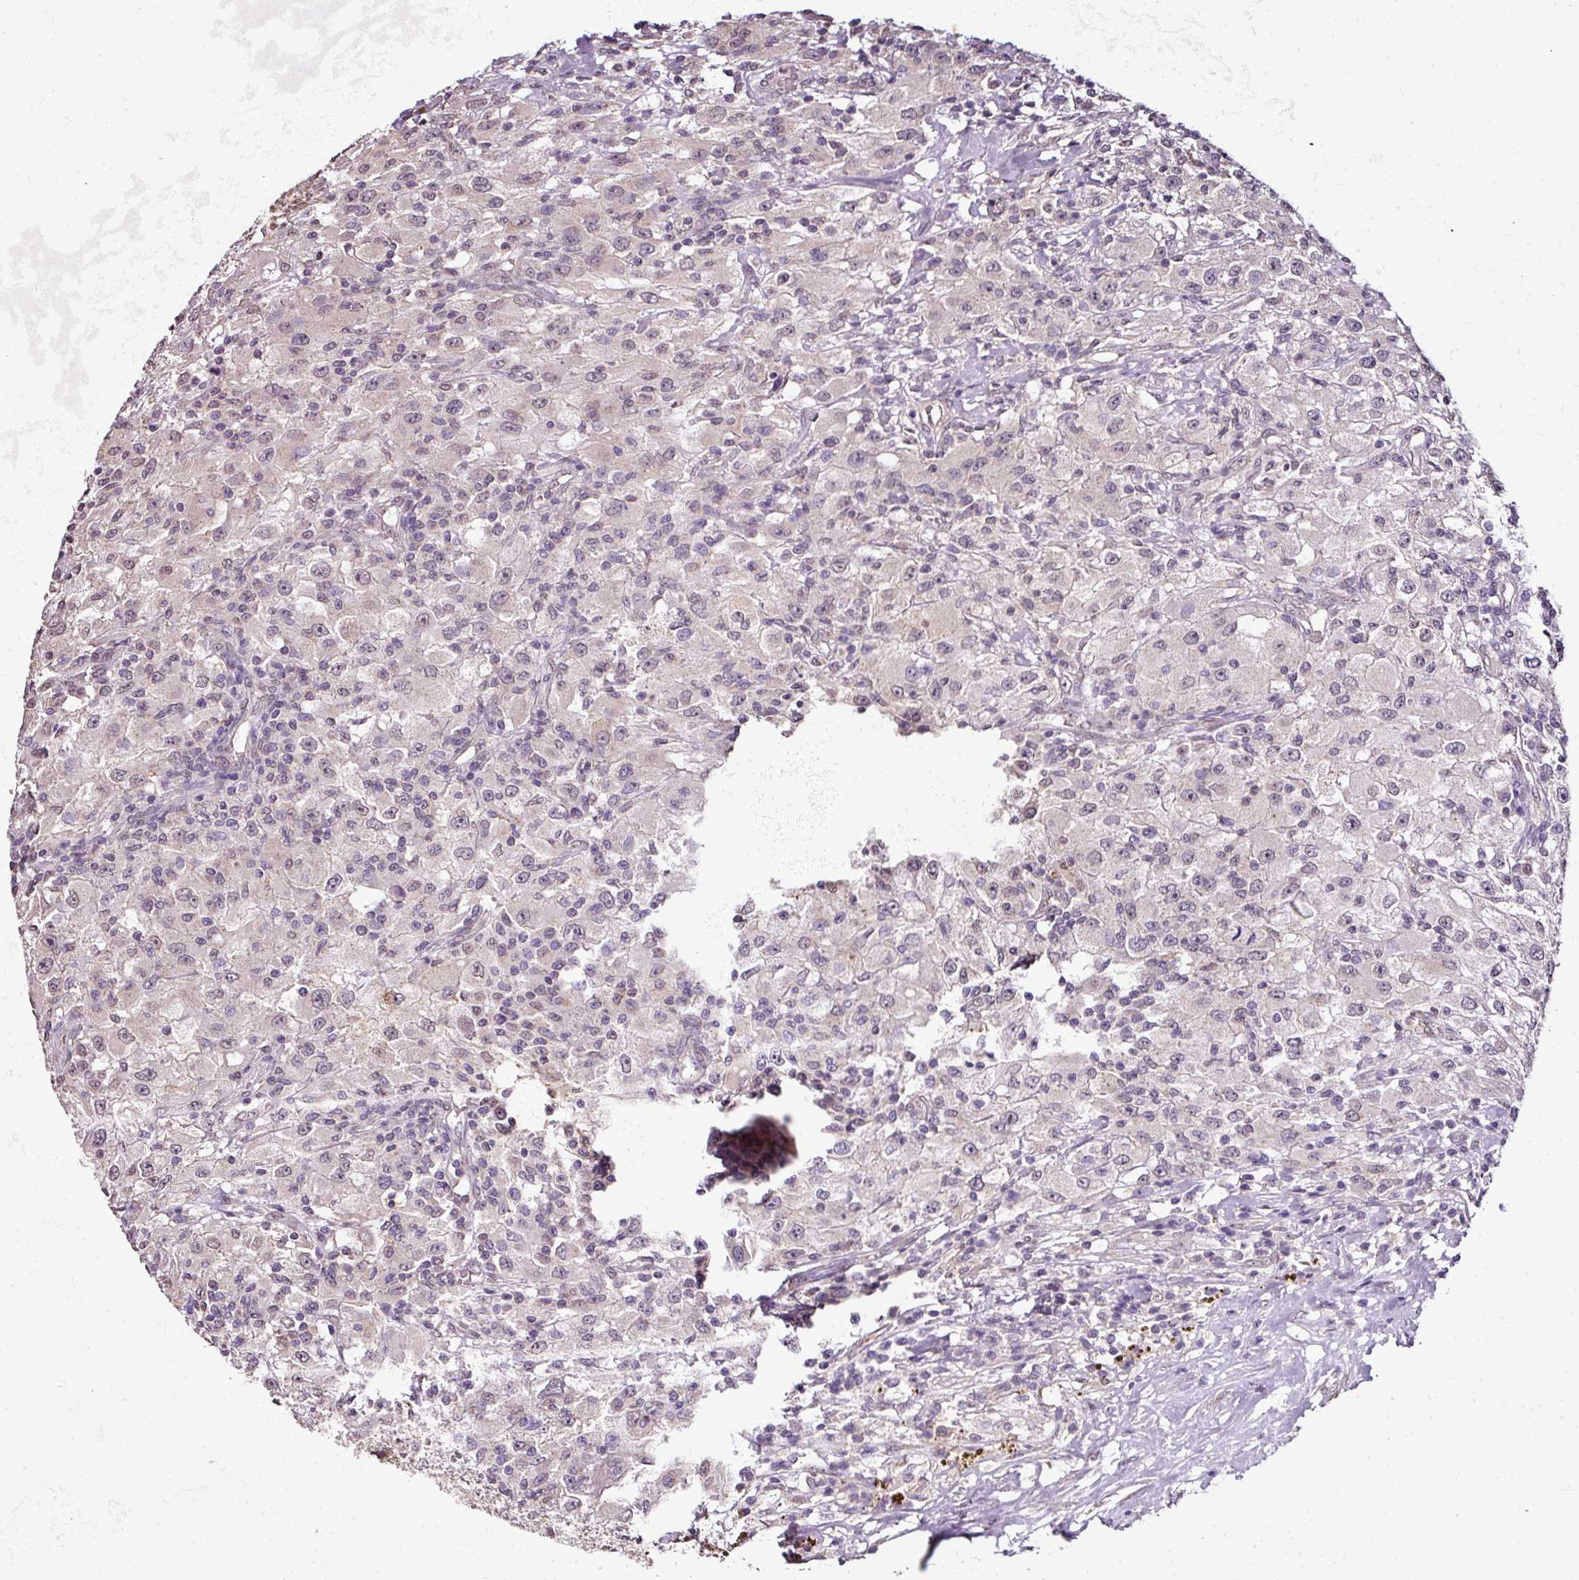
{"staining": {"intensity": "negative", "quantity": "none", "location": "none"}, "tissue": "renal cancer", "cell_type": "Tumor cells", "image_type": "cancer", "snomed": [{"axis": "morphology", "description": "Adenocarcinoma, NOS"}, {"axis": "topography", "description": "Kidney"}], "caption": "Renal adenocarcinoma stained for a protein using IHC shows no expression tumor cells.", "gene": "JPH2", "patient": {"sex": "female", "age": 67}}